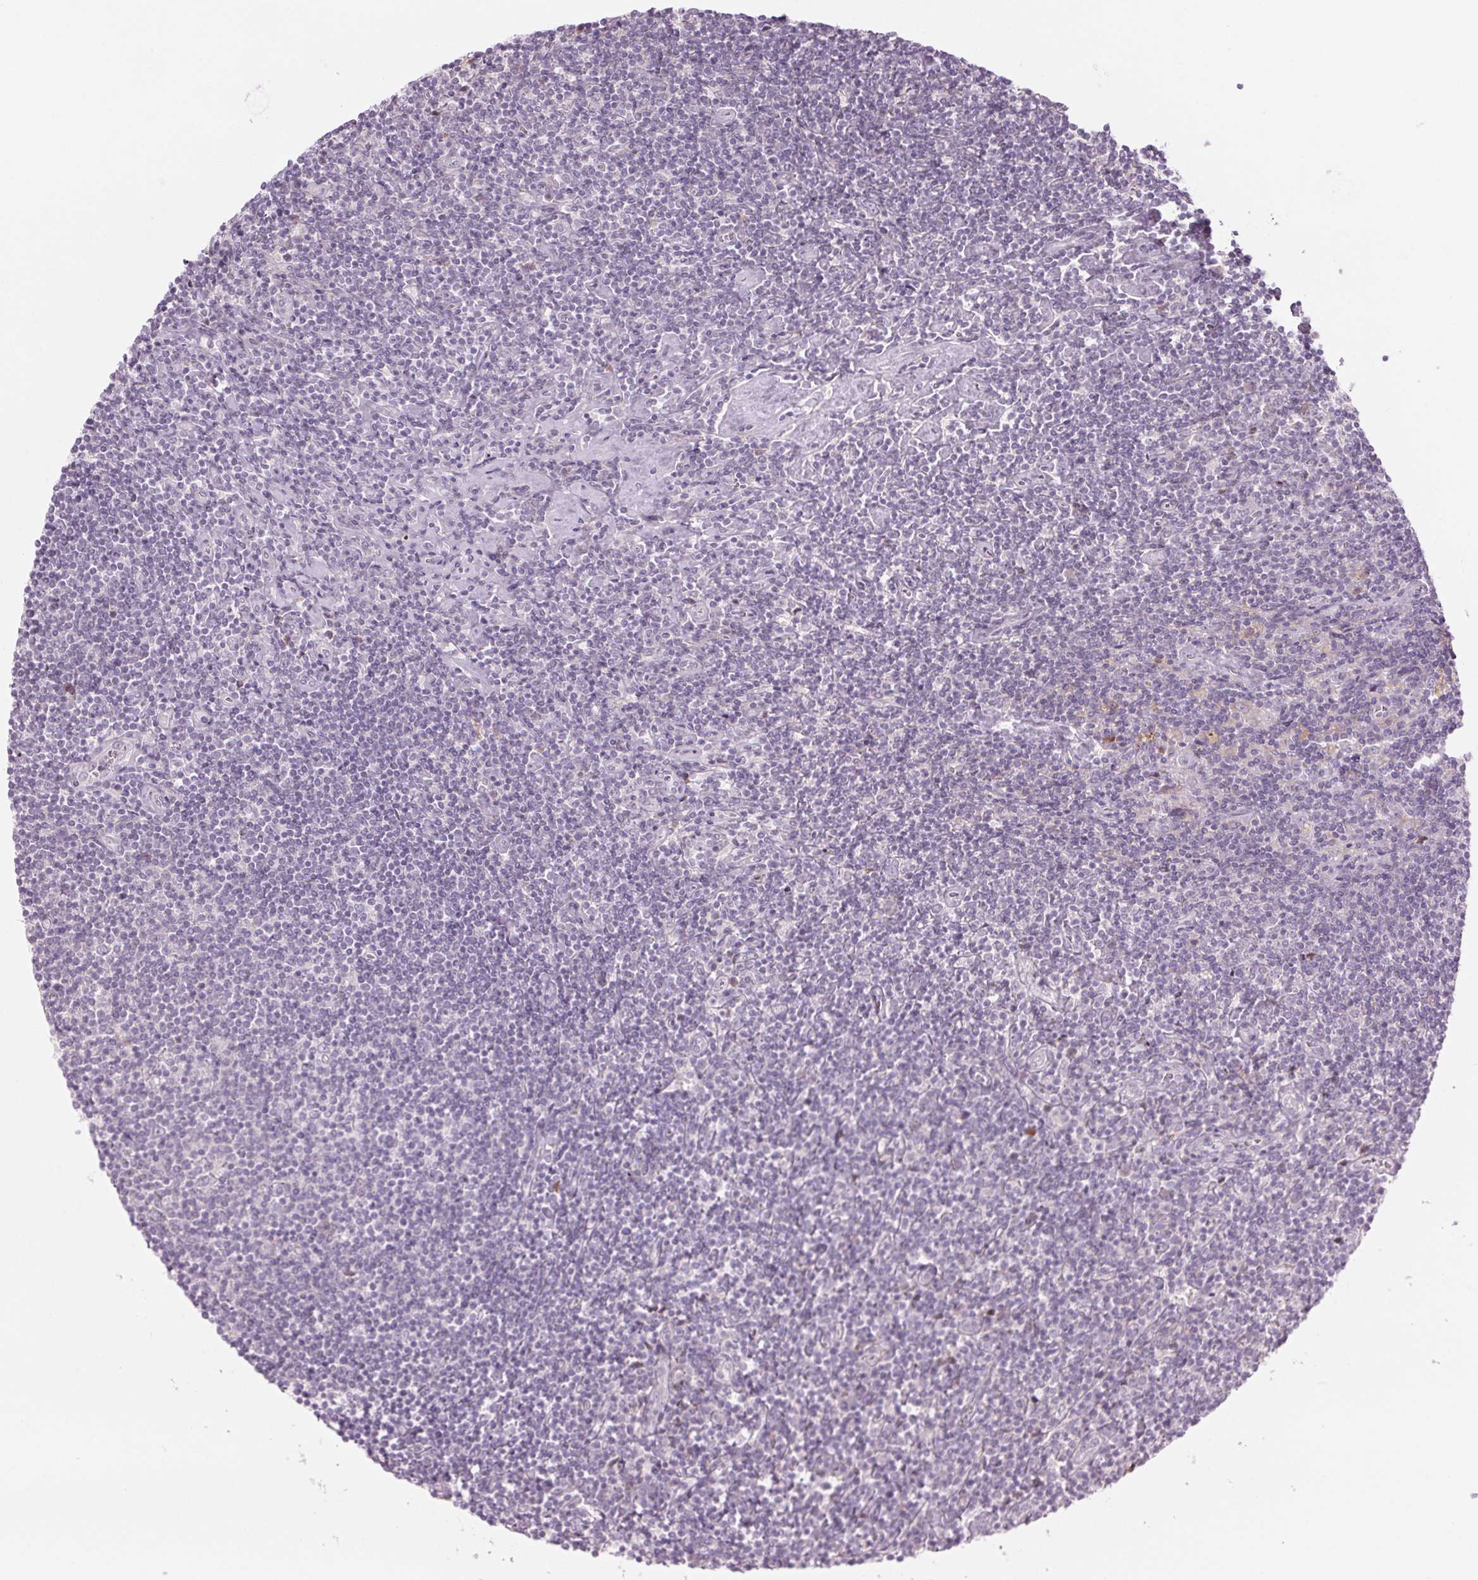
{"staining": {"intensity": "negative", "quantity": "none", "location": "none"}, "tissue": "lymphoma", "cell_type": "Tumor cells", "image_type": "cancer", "snomed": [{"axis": "morphology", "description": "Hodgkin's disease, NOS"}, {"axis": "topography", "description": "Lymph node"}], "caption": "Micrograph shows no protein positivity in tumor cells of Hodgkin's disease tissue.", "gene": "GNMT", "patient": {"sex": "male", "age": 40}}